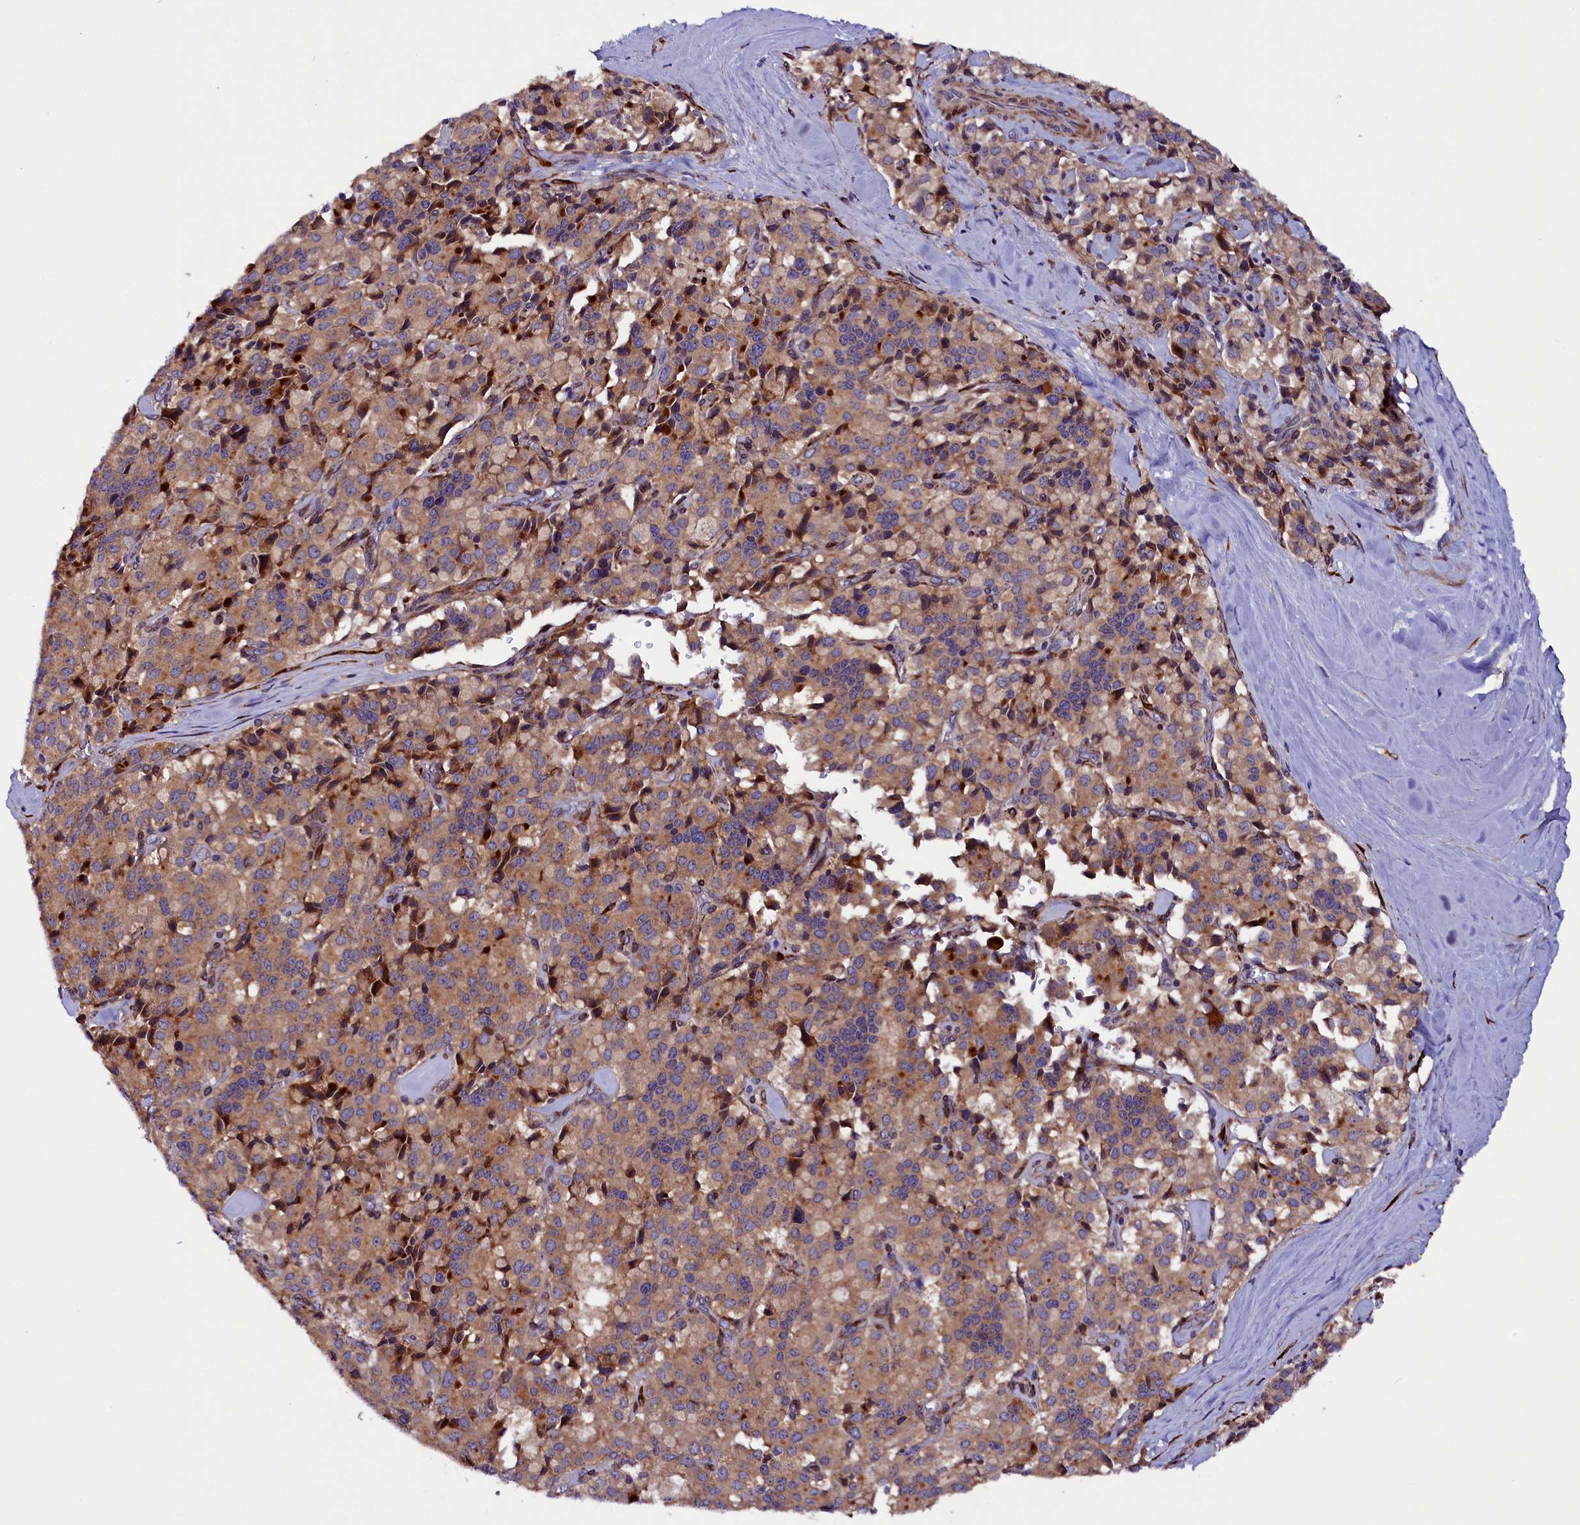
{"staining": {"intensity": "moderate", "quantity": ">75%", "location": "cytoplasmic/membranous"}, "tissue": "pancreatic cancer", "cell_type": "Tumor cells", "image_type": "cancer", "snomed": [{"axis": "morphology", "description": "Adenocarcinoma, NOS"}, {"axis": "topography", "description": "Pancreas"}], "caption": "Pancreatic cancer (adenocarcinoma) stained with a brown dye shows moderate cytoplasmic/membranous positive expression in about >75% of tumor cells.", "gene": "ARRDC4", "patient": {"sex": "male", "age": 65}}